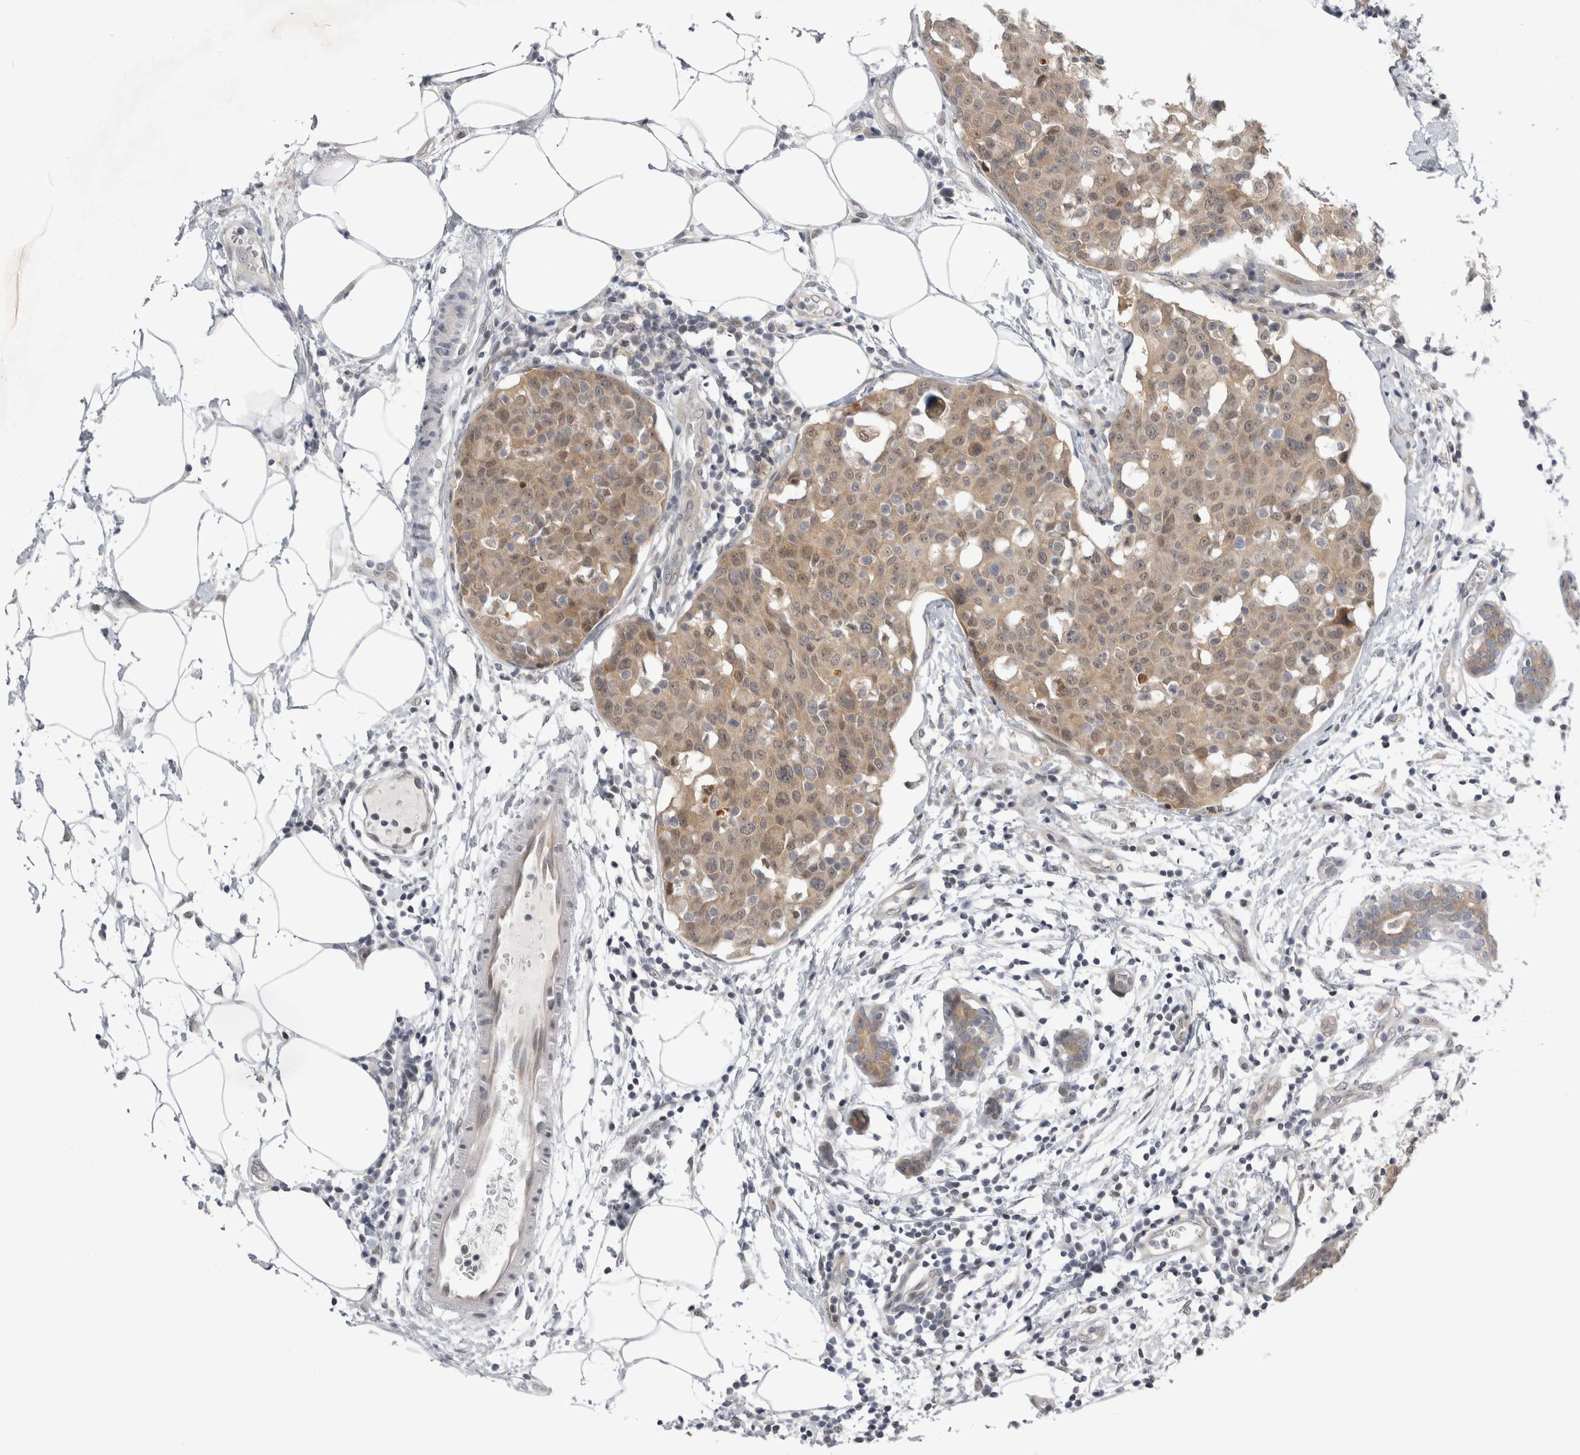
{"staining": {"intensity": "weak", "quantity": ">75%", "location": "cytoplasmic/membranous"}, "tissue": "breast cancer", "cell_type": "Tumor cells", "image_type": "cancer", "snomed": [{"axis": "morphology", "description": "Normal tissue, NOS"}, {"axis": "morphology", "description": "Duct carcinoma"}, {"axis": "topography", "description": "Breast"}], "caption": "There is low levels of weak cytoplasmic/membranous positivity in tumor cells of breast infiltrating ductal carcinoma, as demonstrated by immunohistochemical staining (brown color).", "gene": "PSMB2", "patient": {"sex": "female", "age": 37}}